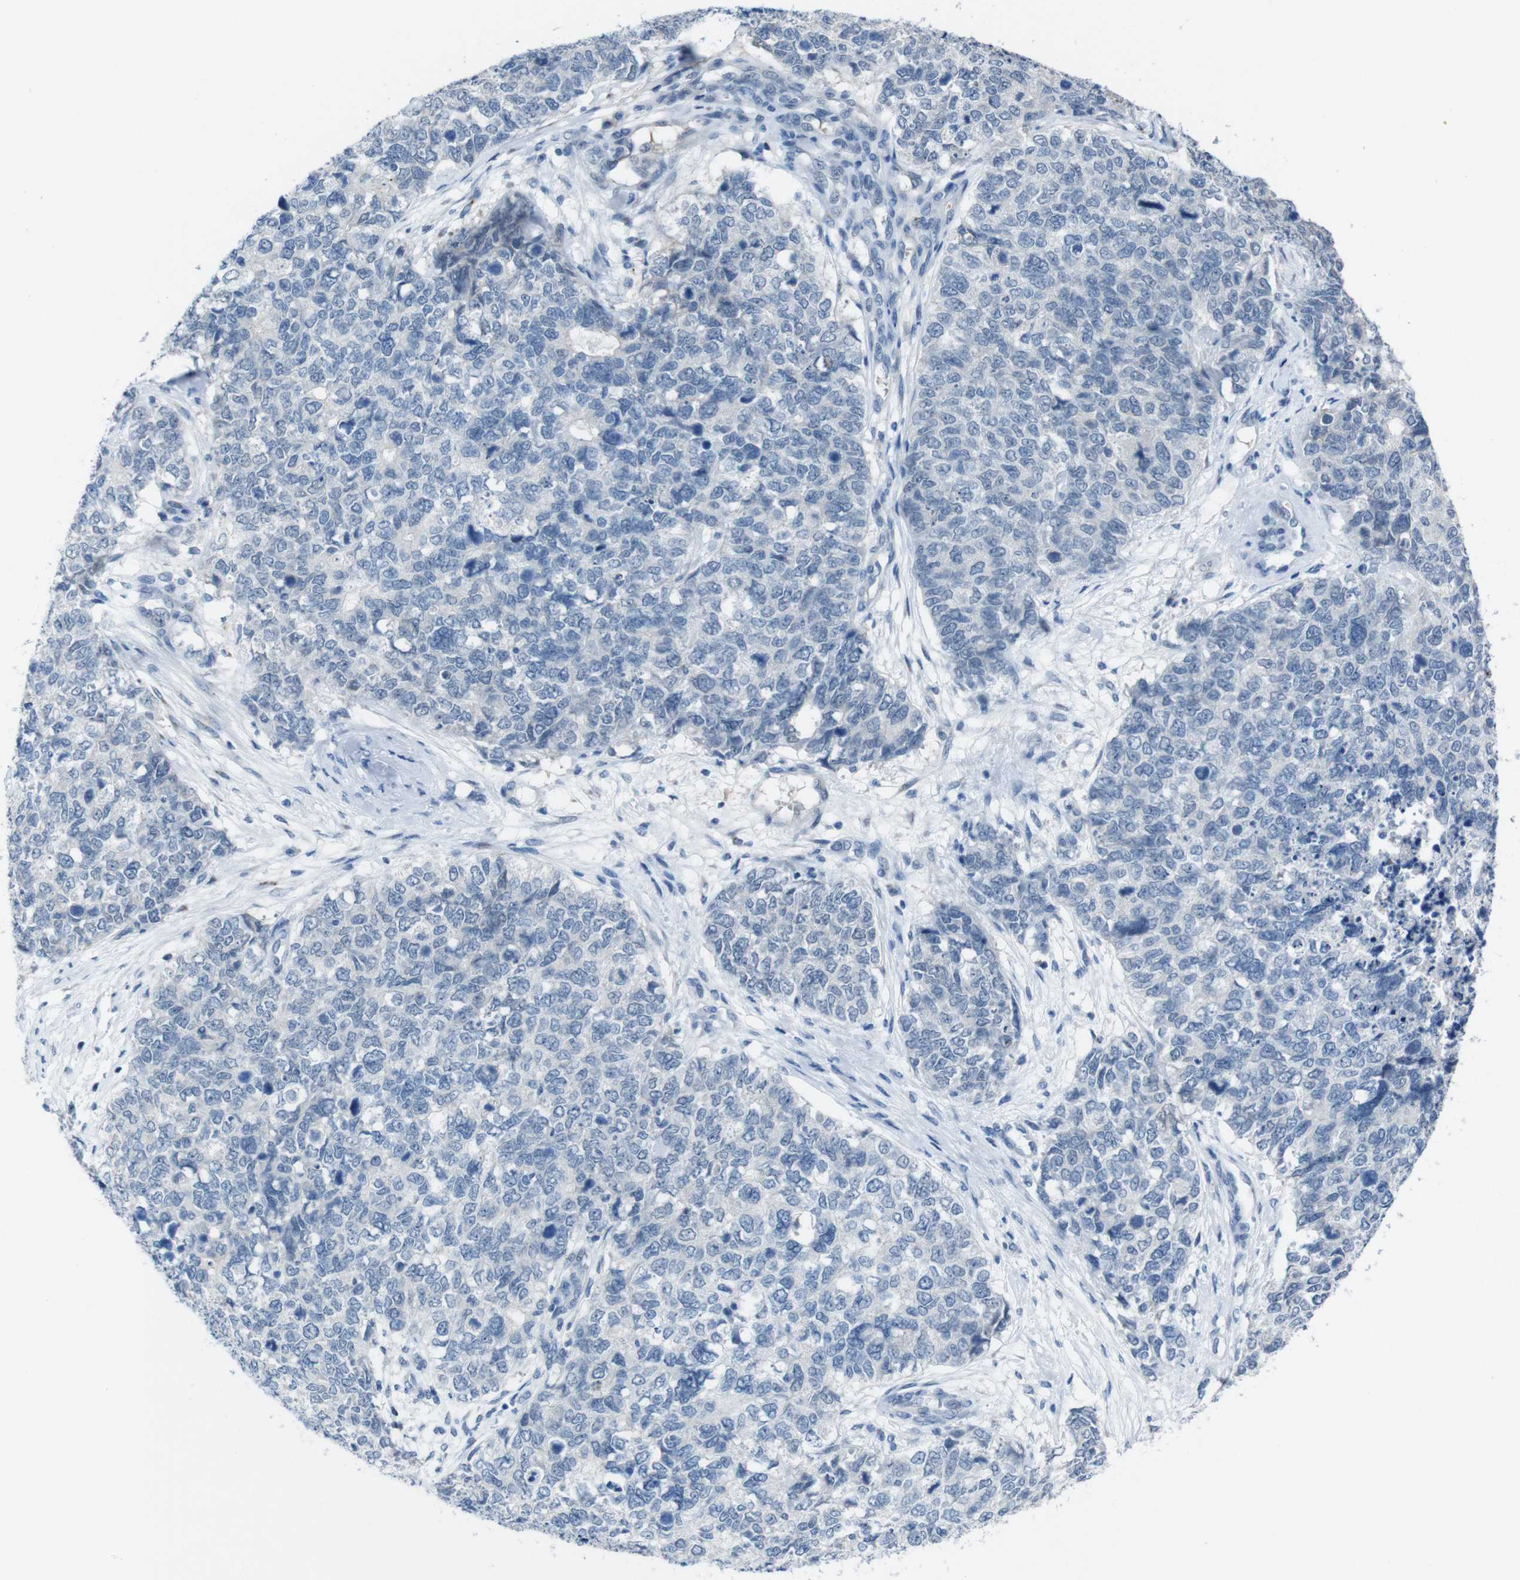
{"staining": {"intensity": "negative", "quantity": "none", "location": "none"}, "tissue": "cervical cancer", "cell_type": "Tumor cells", "image_type": "cancer", "snomed": [{"axis": "morphology", "description": "Squamous cell carcinoma, NOS"}, {"axis": "topography", "description": "Cervix"}], "caption": "A high-resolution micrograph shows immunohistochemistry (IHC) staining of squamous cell carcinoma (cervical), which exhibits no significant expression in tumor cells.", "gene": "CDHR2", "patient": {"sex": "female", "age": 63}}